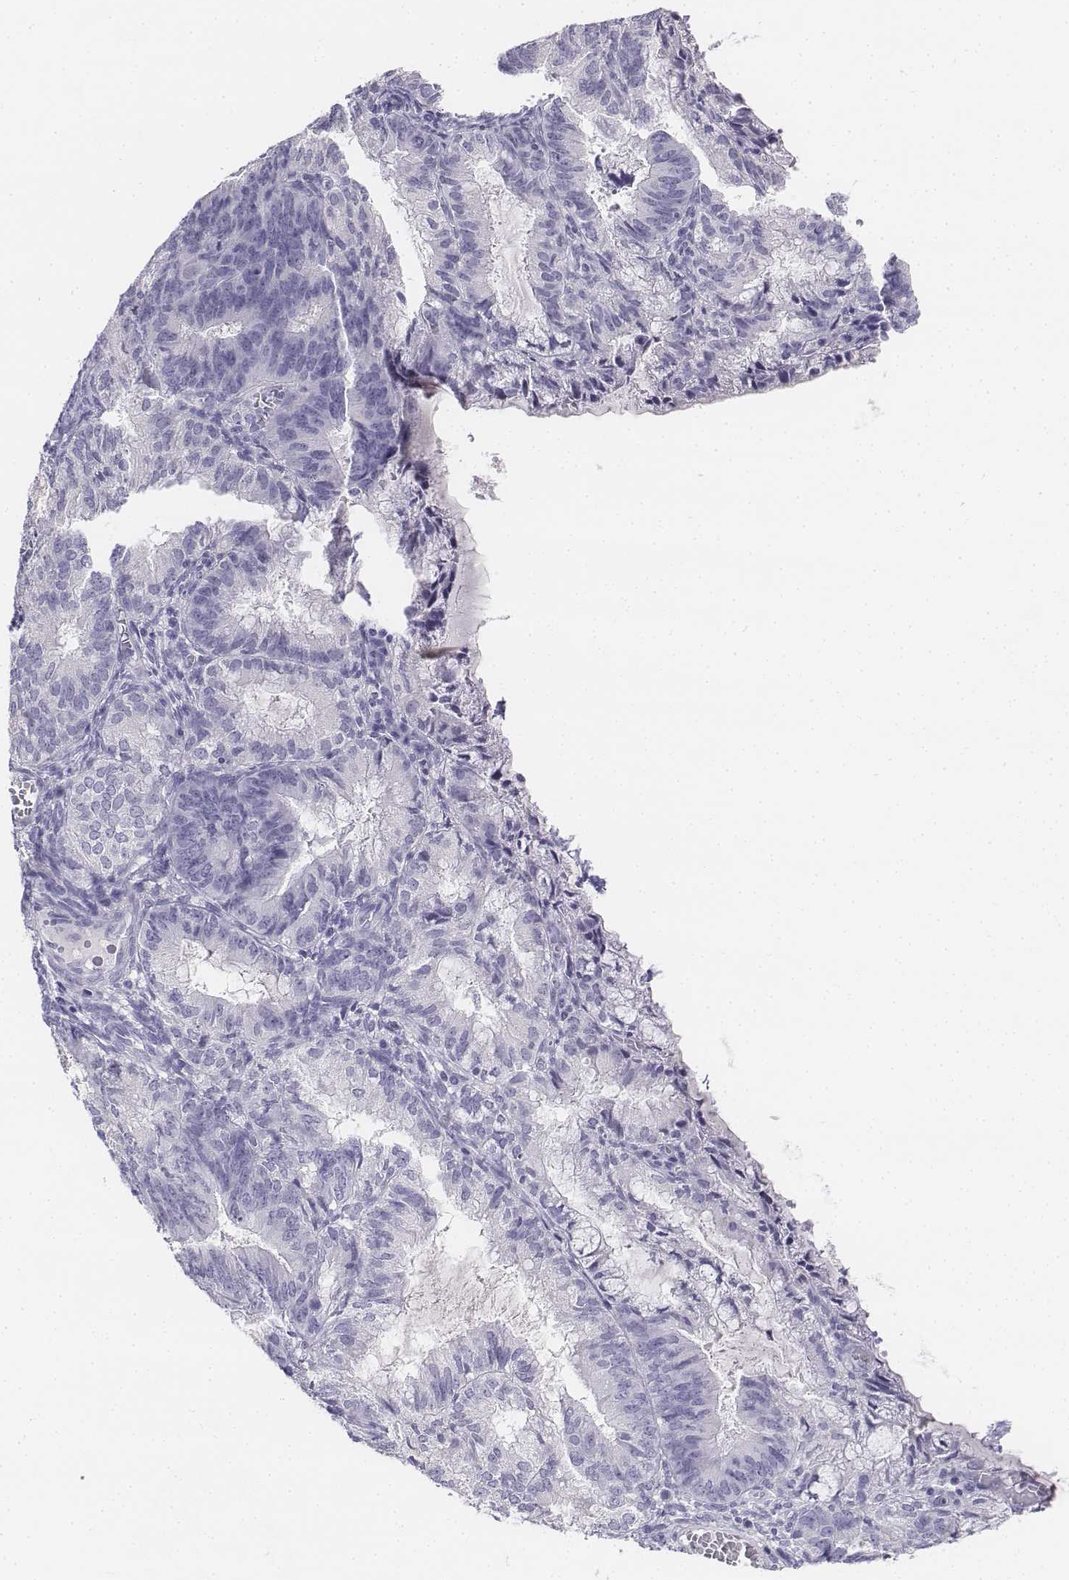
{"staining": {"intensity": "negative", "quantity": "none", "location": "none"}, "tissue": "endometrial cancer", "cell_type": "Tumor cells", "image_type": "cancer", "snomed": [{"axis": "morphology", "description": "Adenocarcinoma, NOS"}, {"axis": "topography", "description": "Endometrium"}], "caption": "IHC of adenocarcinoma (endometrial) exhibits no positivity in tumor cells. The staining is performed using DAB brown chromogen with nuclei counter-stained in using hematoxylin.", "gene": "UCN2", "patient": {"sex": "female", "age": 86}}